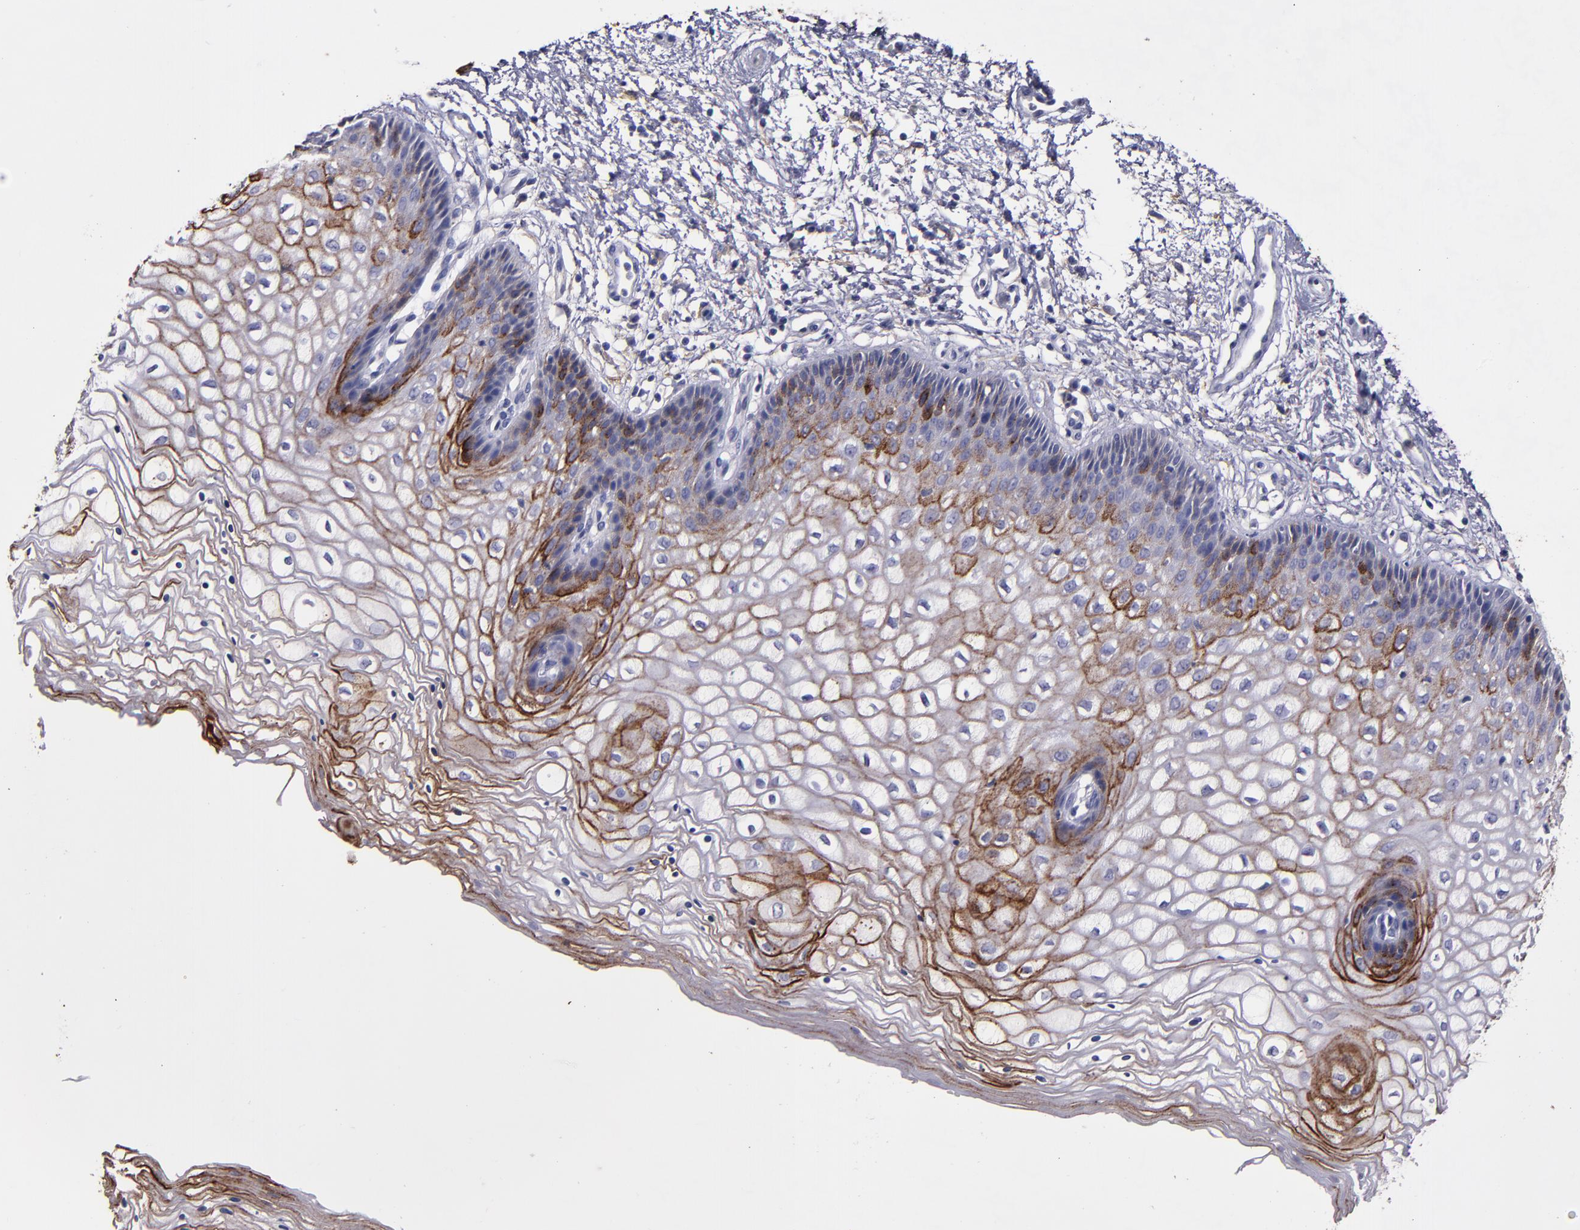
{"staining": {"intensity": "moderate", "quantity": "25%-75%", "location": "cytoplasmic/membranous"}, "tissue": "vagina", "cell_type": "Squamous epithelial cells", "image_type": "normal", "snomed": [{"axis": "morphology", "description": "Normal tissue, NOS"}, {"axis": "topography", "description": "Vagina"}], "caption": "Protein staining of unremarkable vagina displays moderate cytoplasmic/membranous expression in about 25%-75% of squamous epithelial cells.", "gene": "MFGE8", "patient": {"sex": "female", "age": 34}}